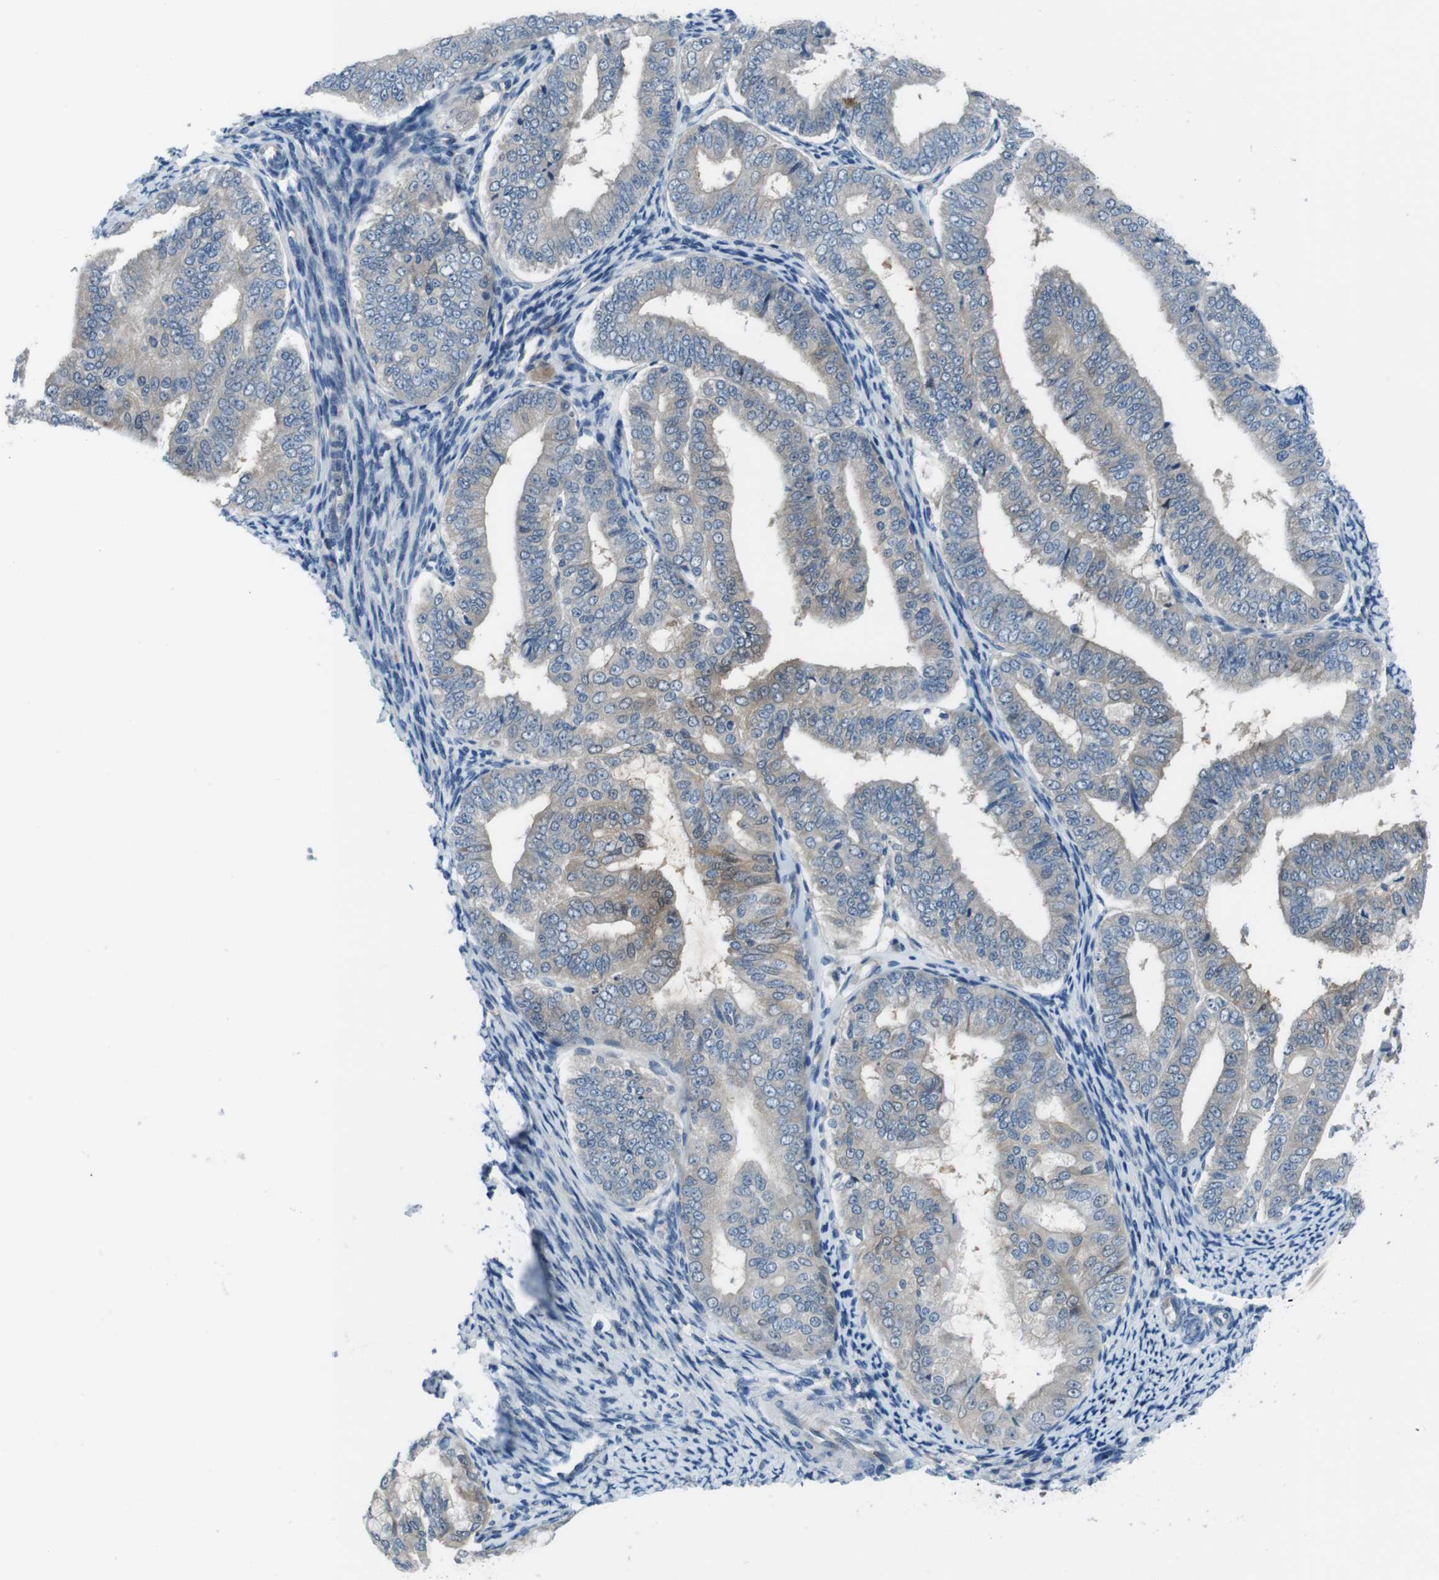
{"staining": {"intensity": "moderate", "quantity": "<25%", "location": "cytoplasmic/membranous,nuclear"}, "tissue": "endometrial cancer", "cell_type": "Tumor cells", "image_type": "cancer", "snomed": [{"axis": "morphology", "description": "Adenocarcinoma, NOS"}, {"axis": "topography", "description": "Endometrium"}], "caption": "Immunohistochemistry (IHC) of human endometrial adenocarcinoma reveals low levels of moderate cytoplasmic/membranous and nuclear expression in approximately <25% of tumor cells. The staining was performed using DAB to visualize the protein expression in brown, while the nuclei were stained in blue with hematoxylin (Magnification: 20x).", "gene": "NANOS2", "patient": {"sex": "female", "age": 63}}